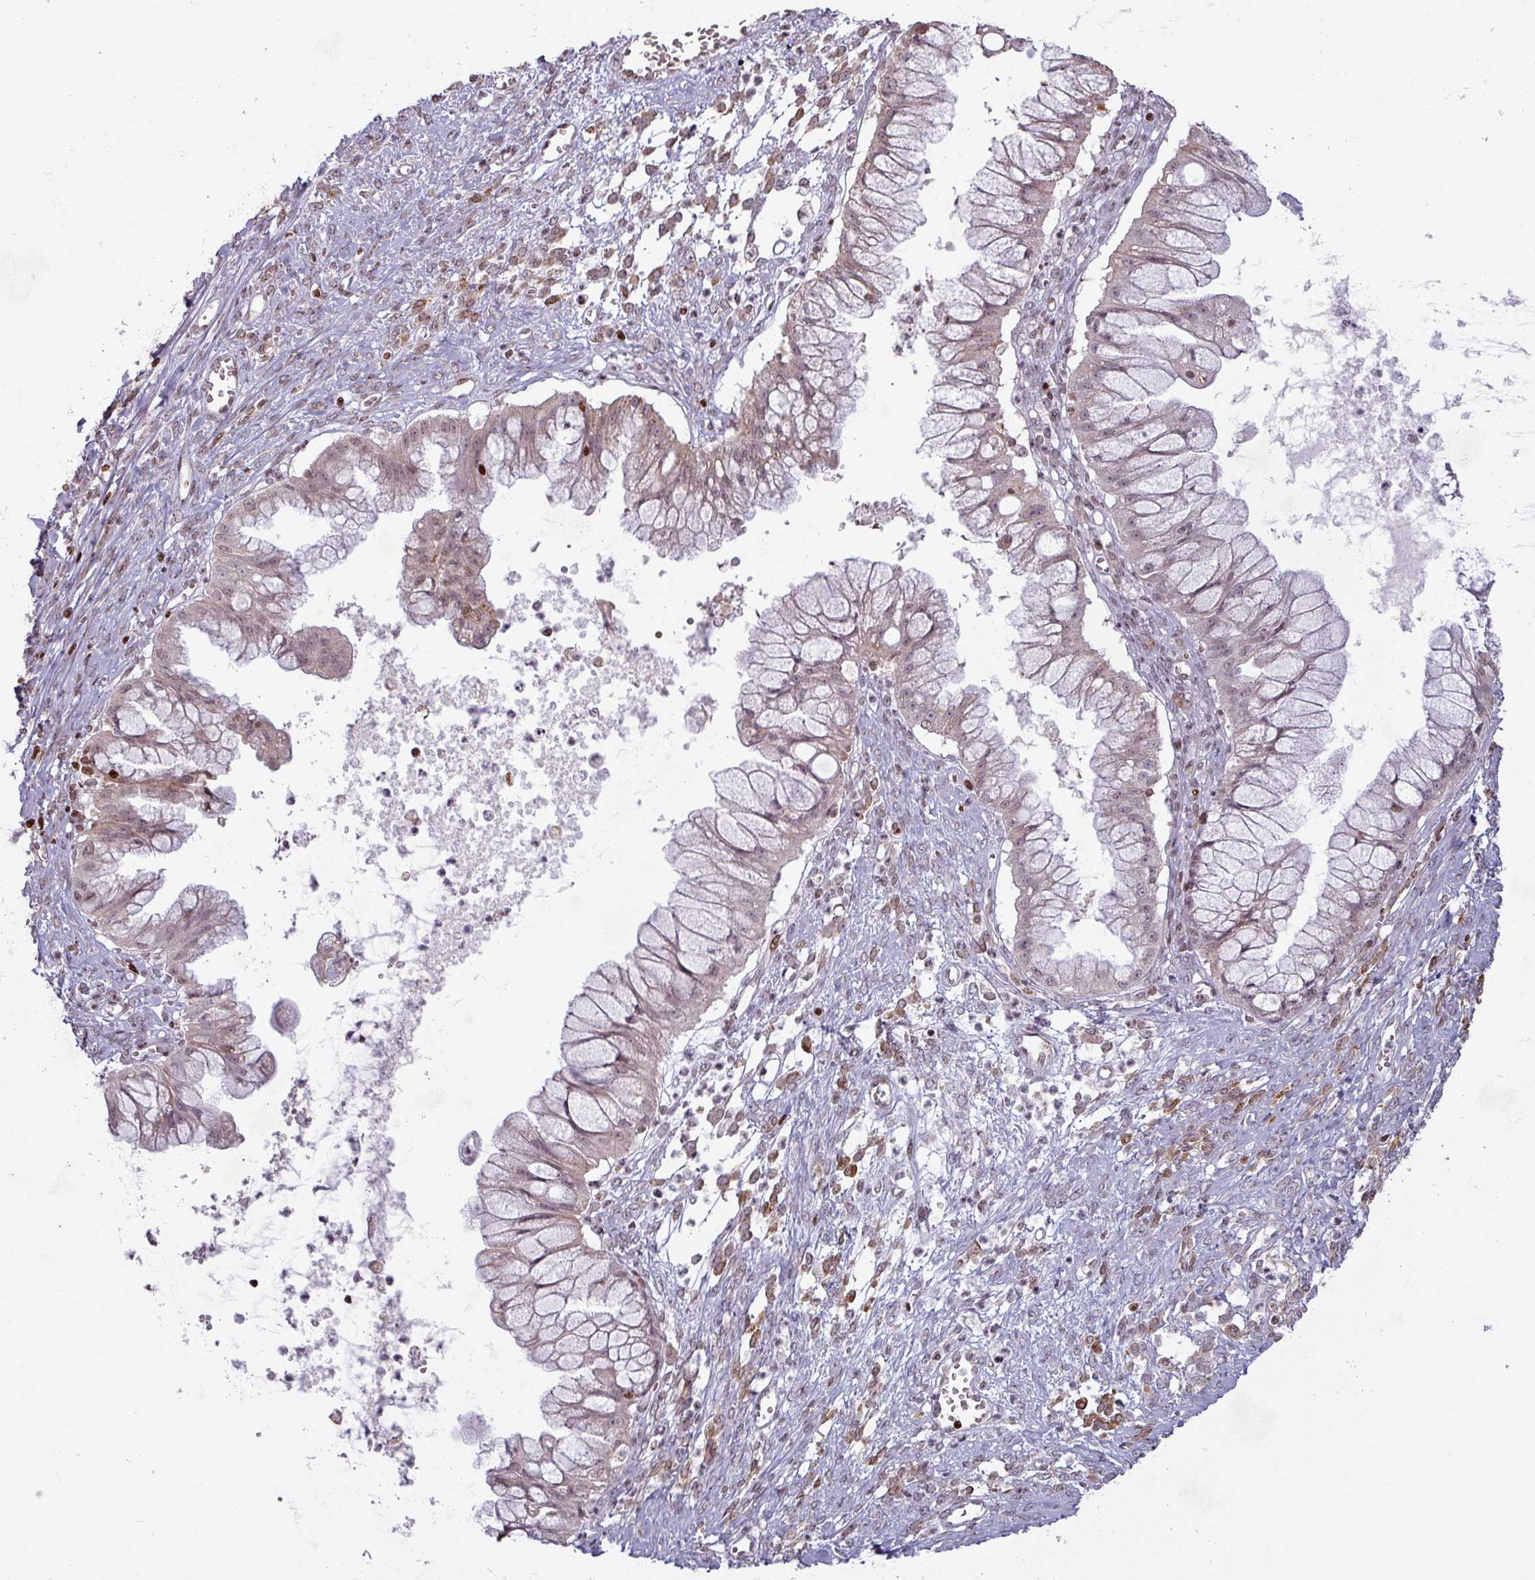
{"staining": {"intensity": "weak", "quantity": "25%-75%", "location": "nuclear"}, "tissue": "ovarian cancer", "cell_type": "Tumor cells", "image_type": "cancer", "snomed": [{"axis": "morphology", "description": "Cystadenocarcinoma, mucinous, NOS"}, {"axis": "topography", "description": "Ovary"}], "caption": "DAB (3,3'-diaminobenzidine) immunohistochemical staining of human ovarian cancer displays weak nuclear protein staining in about 25%-75% of tumor cells.", "gene": "NCOR1", "patient": {"sex": "female", "age": 70}}